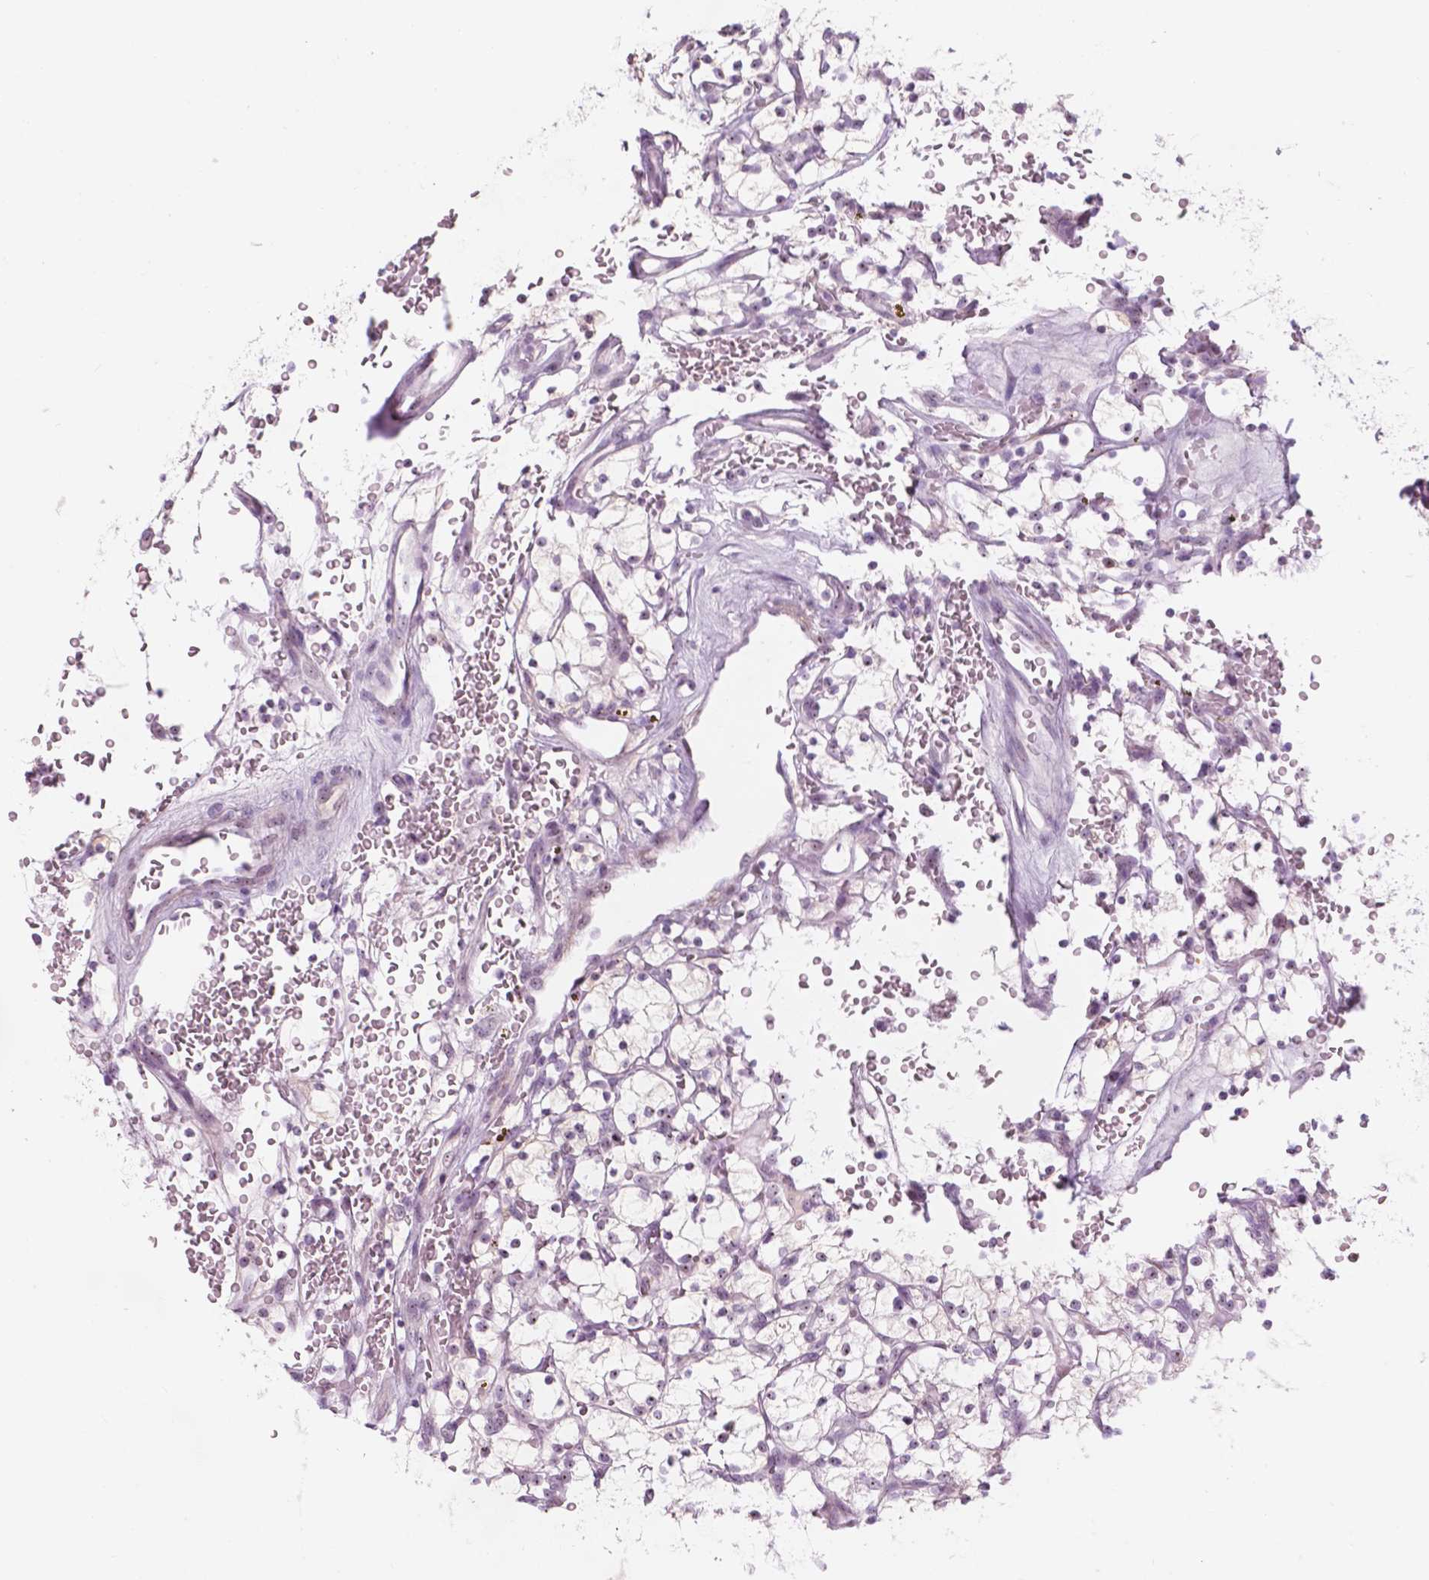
{"staining": {"intensity": "negative", "quantity": "none", "location": "none"}, "tissue": "renal cancer", "cell_type": "Tumor cells", "image_type": "cancer", "snomed": [{"axis": "morphology", "description": "Adenocarcinoma, NOS"}, {"axis": "topography", "description": "Kidney"}], "caption": "Renal cancer (adenocarcinoma) stained for a protein using immunohistochemistry (IHC) shows no positivity tumor cells.", "gene": "ZNF853", "patient": {"sex": "female", "age": 64}}